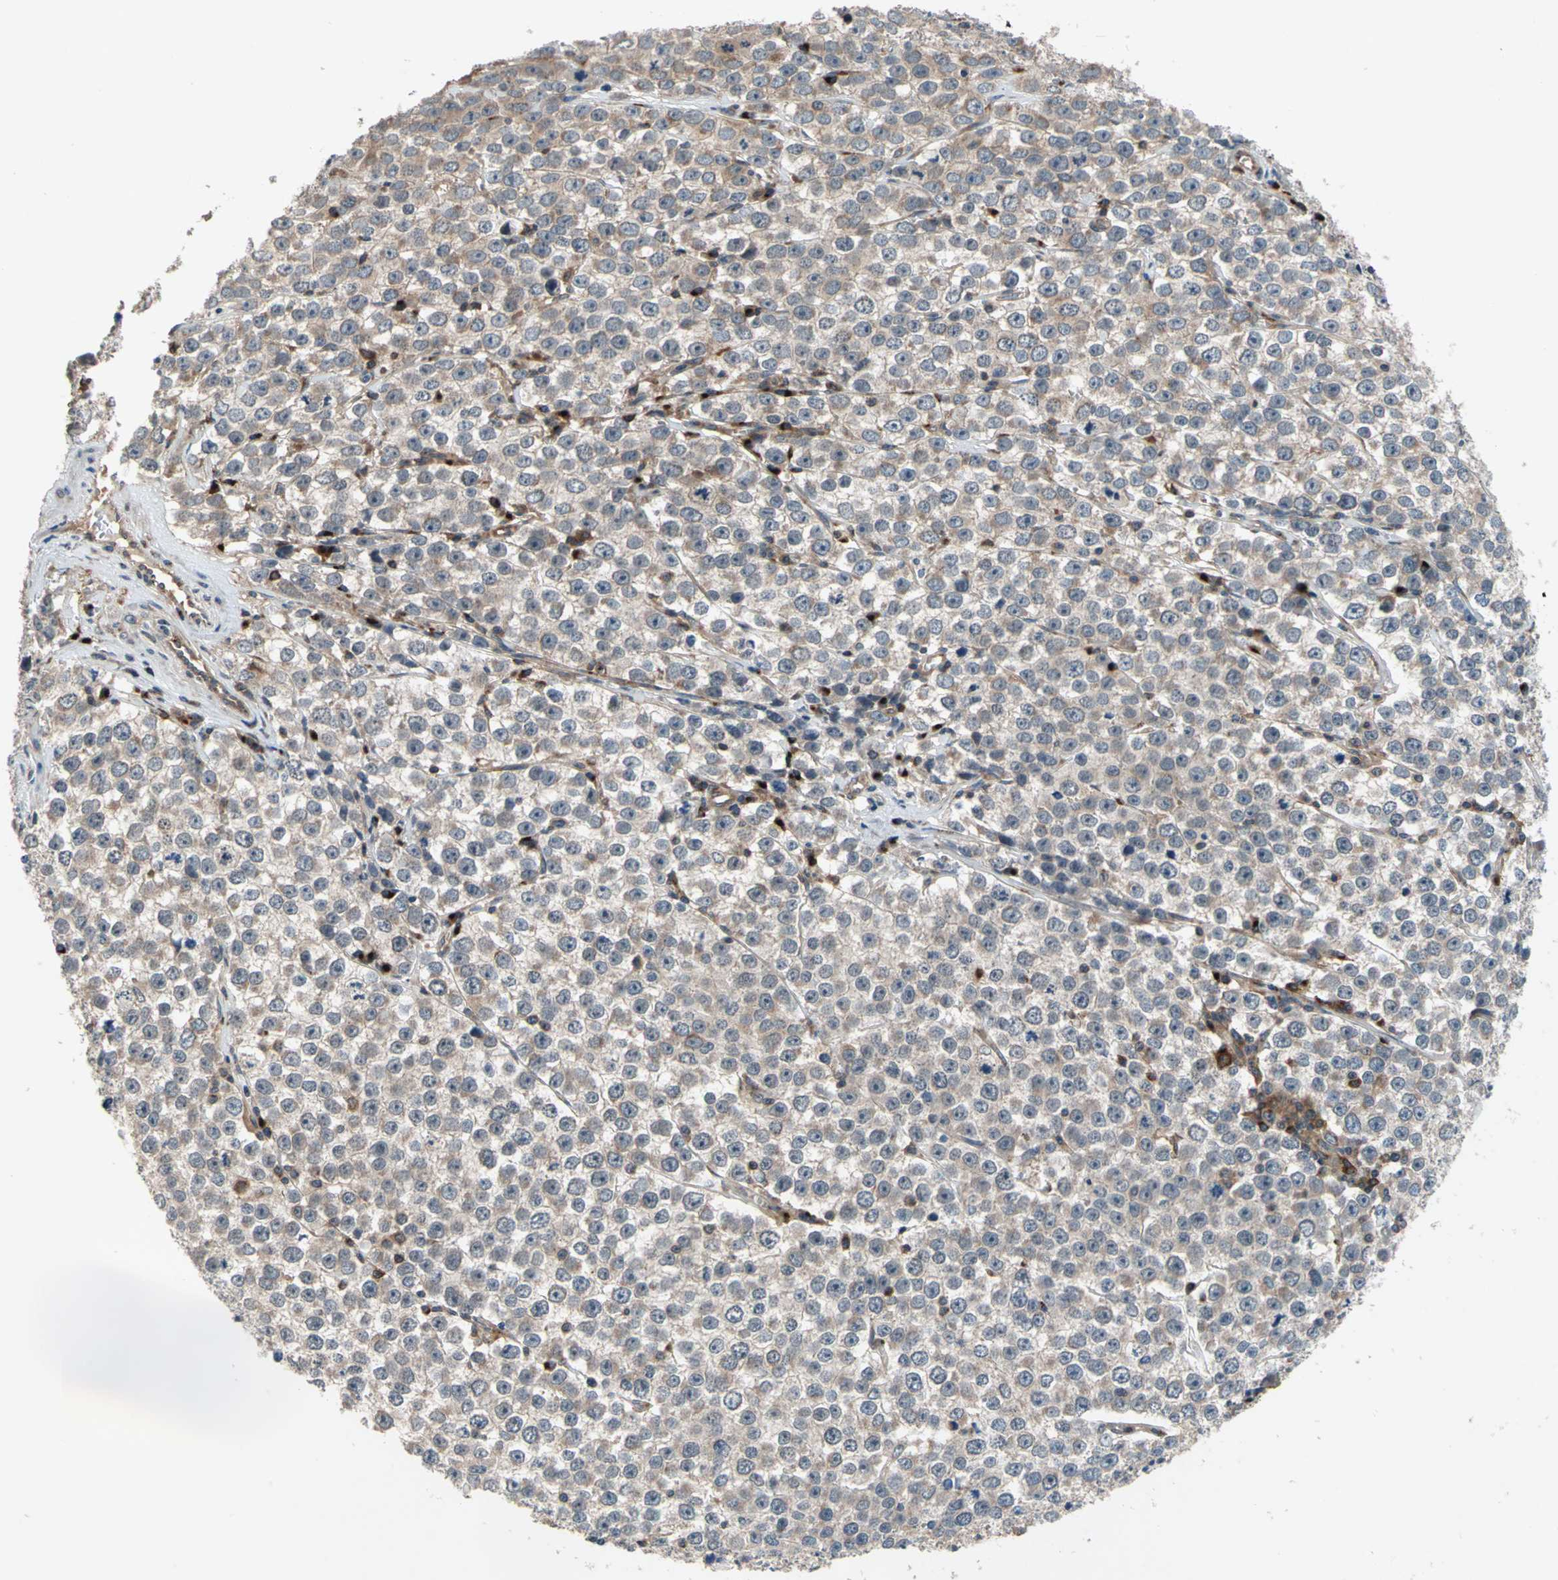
{"staining": {"intensity": "moderate", "quantity": ">75%", "location": "cytoplasmic/membranous"}, "tissue": "testis cancer", "cell_type": "Tumor cells", "image_type": "cancer", "snomed": [{"axis": "morphology", "description": "Seminoma, NOS"}, {"axis": "morphology", "description": "Carcinoma, Embryonal, NOS"}, {"axis": "topography", "description": "Testis"}], "caption": "An image of human testis cancer (embryonal carcinoma) stained for a protein exhibits moderate cytoplasmic/membranous brown staining in tumor cells.", "gene": "NFKBIE", "patient": {"sex": "male", "age": 52}}